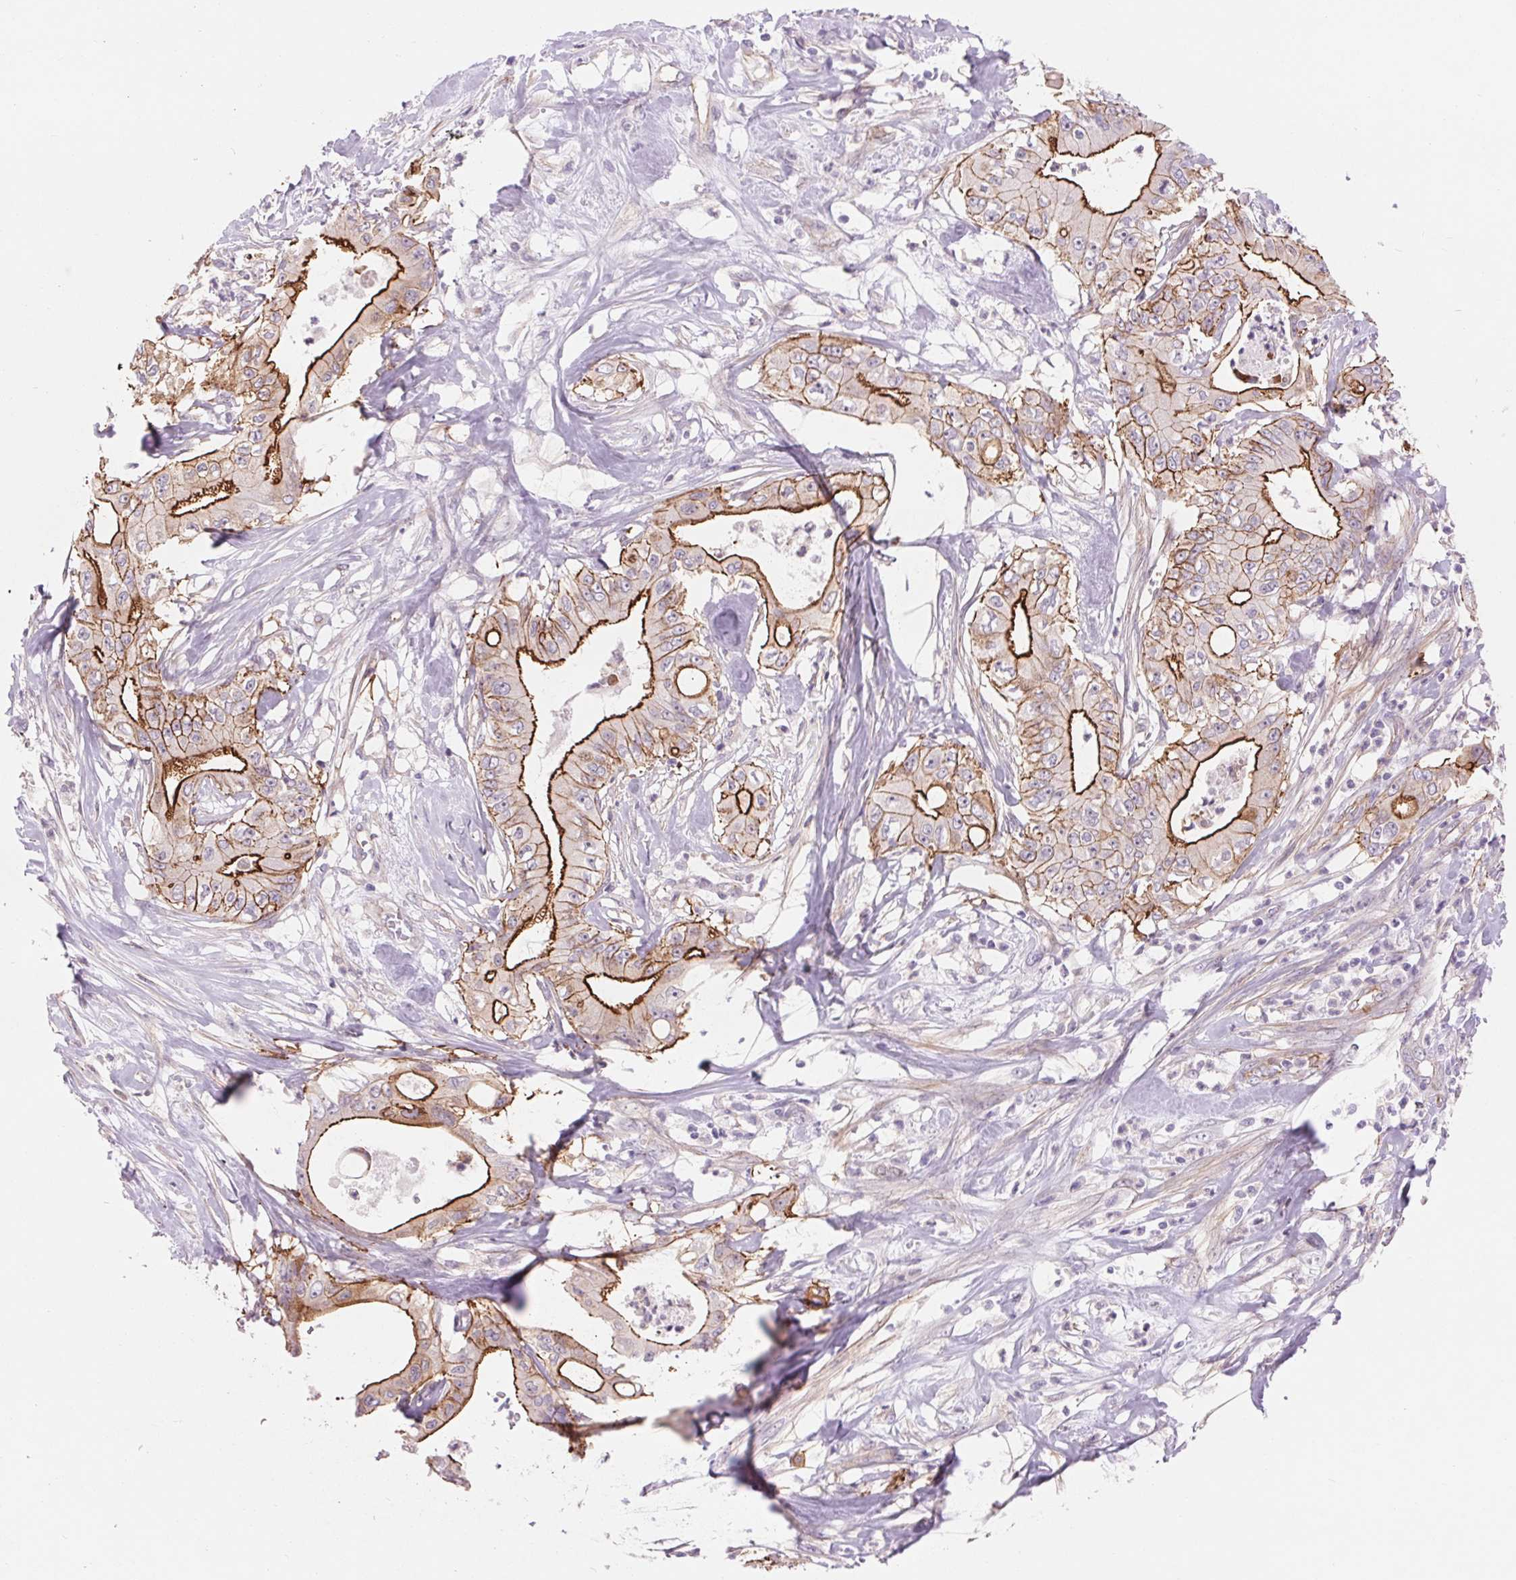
{"staining": {"intensity": "strong", "quantity": "25%-75%", "location": "cytoplasmic/membranous"}, "tissue": "pancreatic cancer", "cell_type": "Tumor cells", "image_type": "cancer", "snomed": [{"axis": "morphology", "description": "Adenocarcinoma, NOS"}, {"axis": "topography", "description": "Pancreas"}], "caption": "Tumor cells reveal high levels of strong cytoplasmic/membranous expression in approximately 25%-75% of cells in adenocarcinoma (pancreatic). Using DAB (3,3'-diaminobenzidine) (brown) and hematoxylin (blue) stains, captured at high magnification using brightfield microscopy.", "gene": "DIXDC1", "patient": {"sex": "male", "age": 71}}